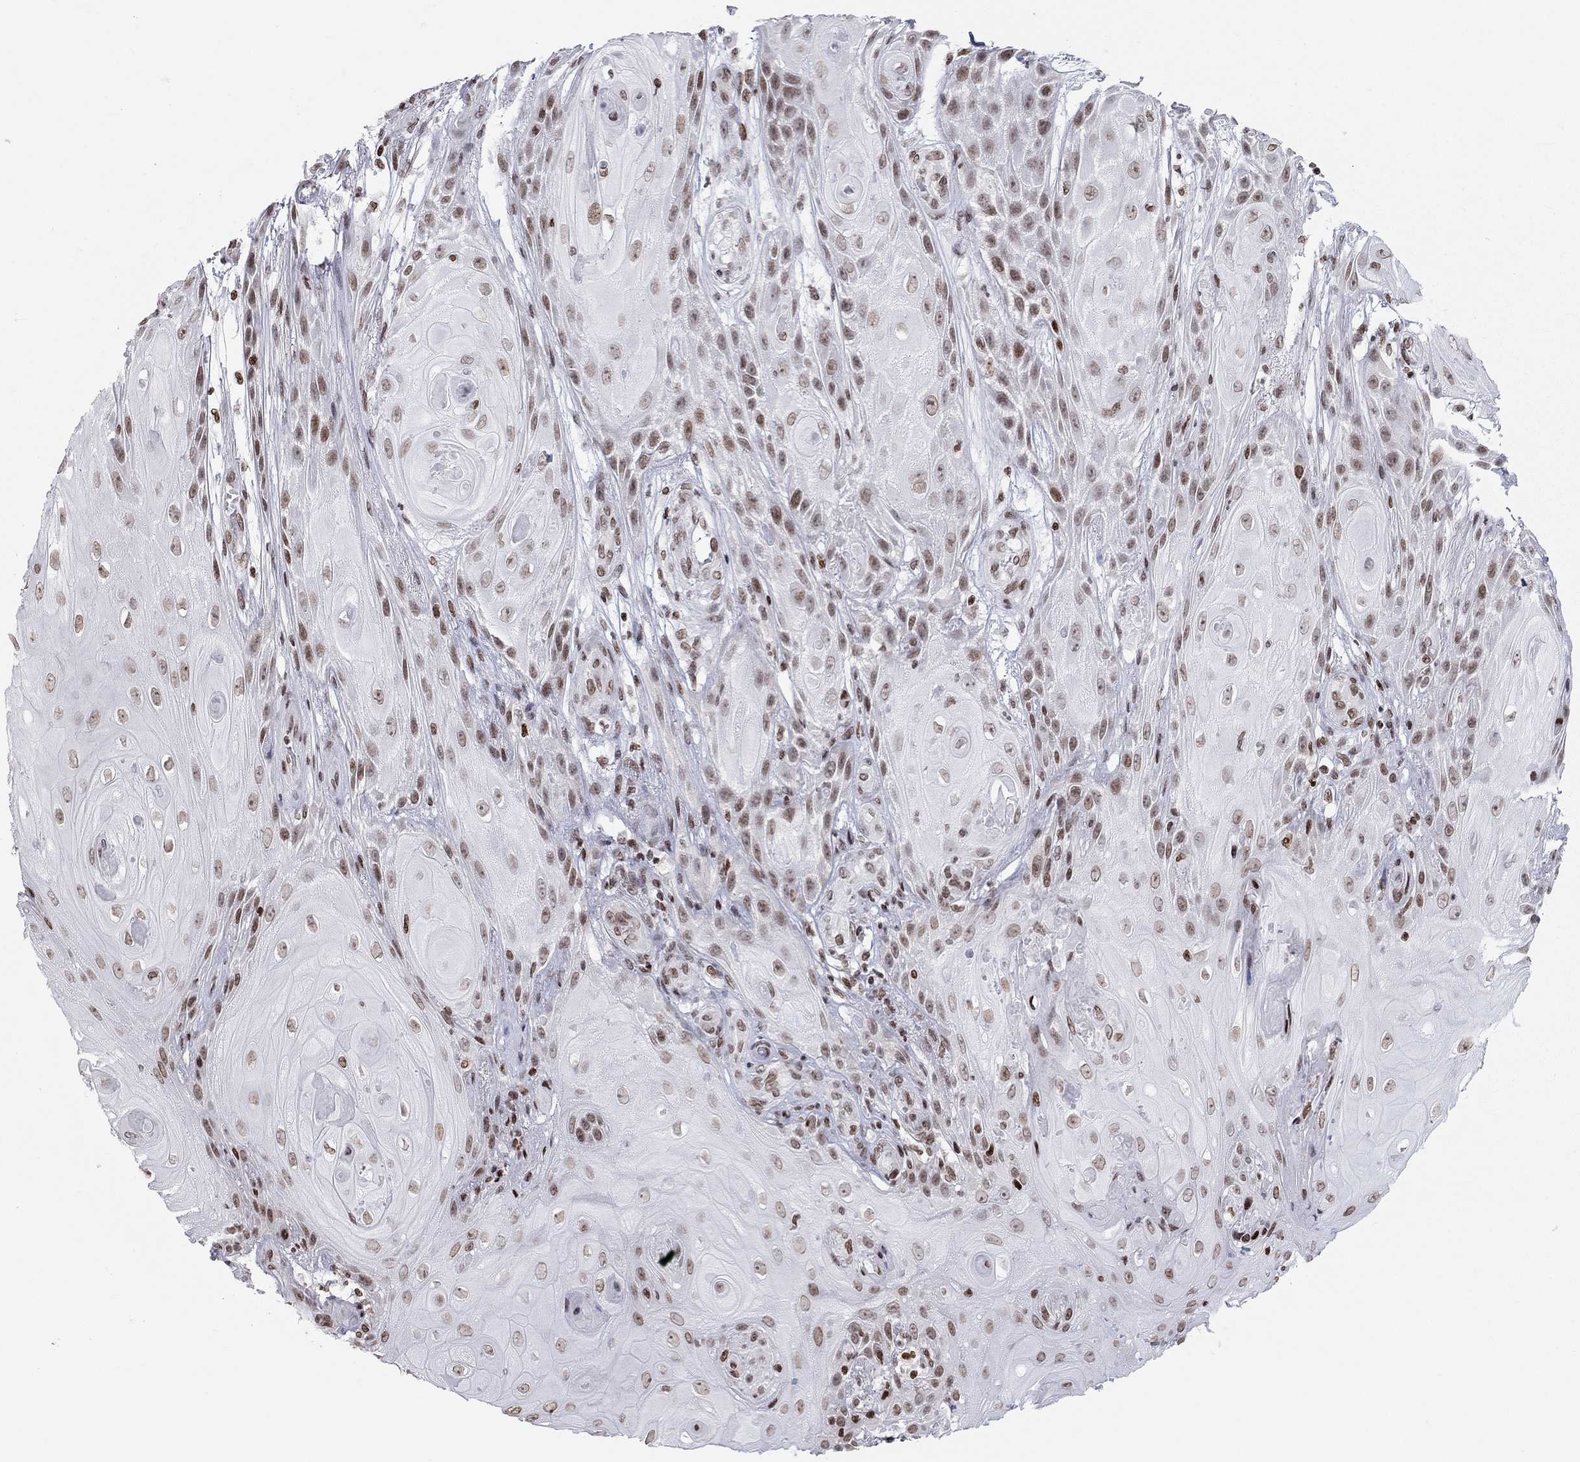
{"staining": {"intensity": "moderate", "quantity": "<25%", "location": "nuclear"}, "tissue": "skin cancer", "cell_type": "Tumor cells", "image_type": "cancer", "snomed": [{"axis": "morphology", "description": "Squamous cell carcinoma, NOS"}, {"axis": "topography", "description": "Skin"}], "caption": "Protein staining by IHC shows moderate nuclear staining in about <25% of tumor cells in skin cancer.", "gene": "H2AX", "patient": {"sex": "male", "age": 62}}